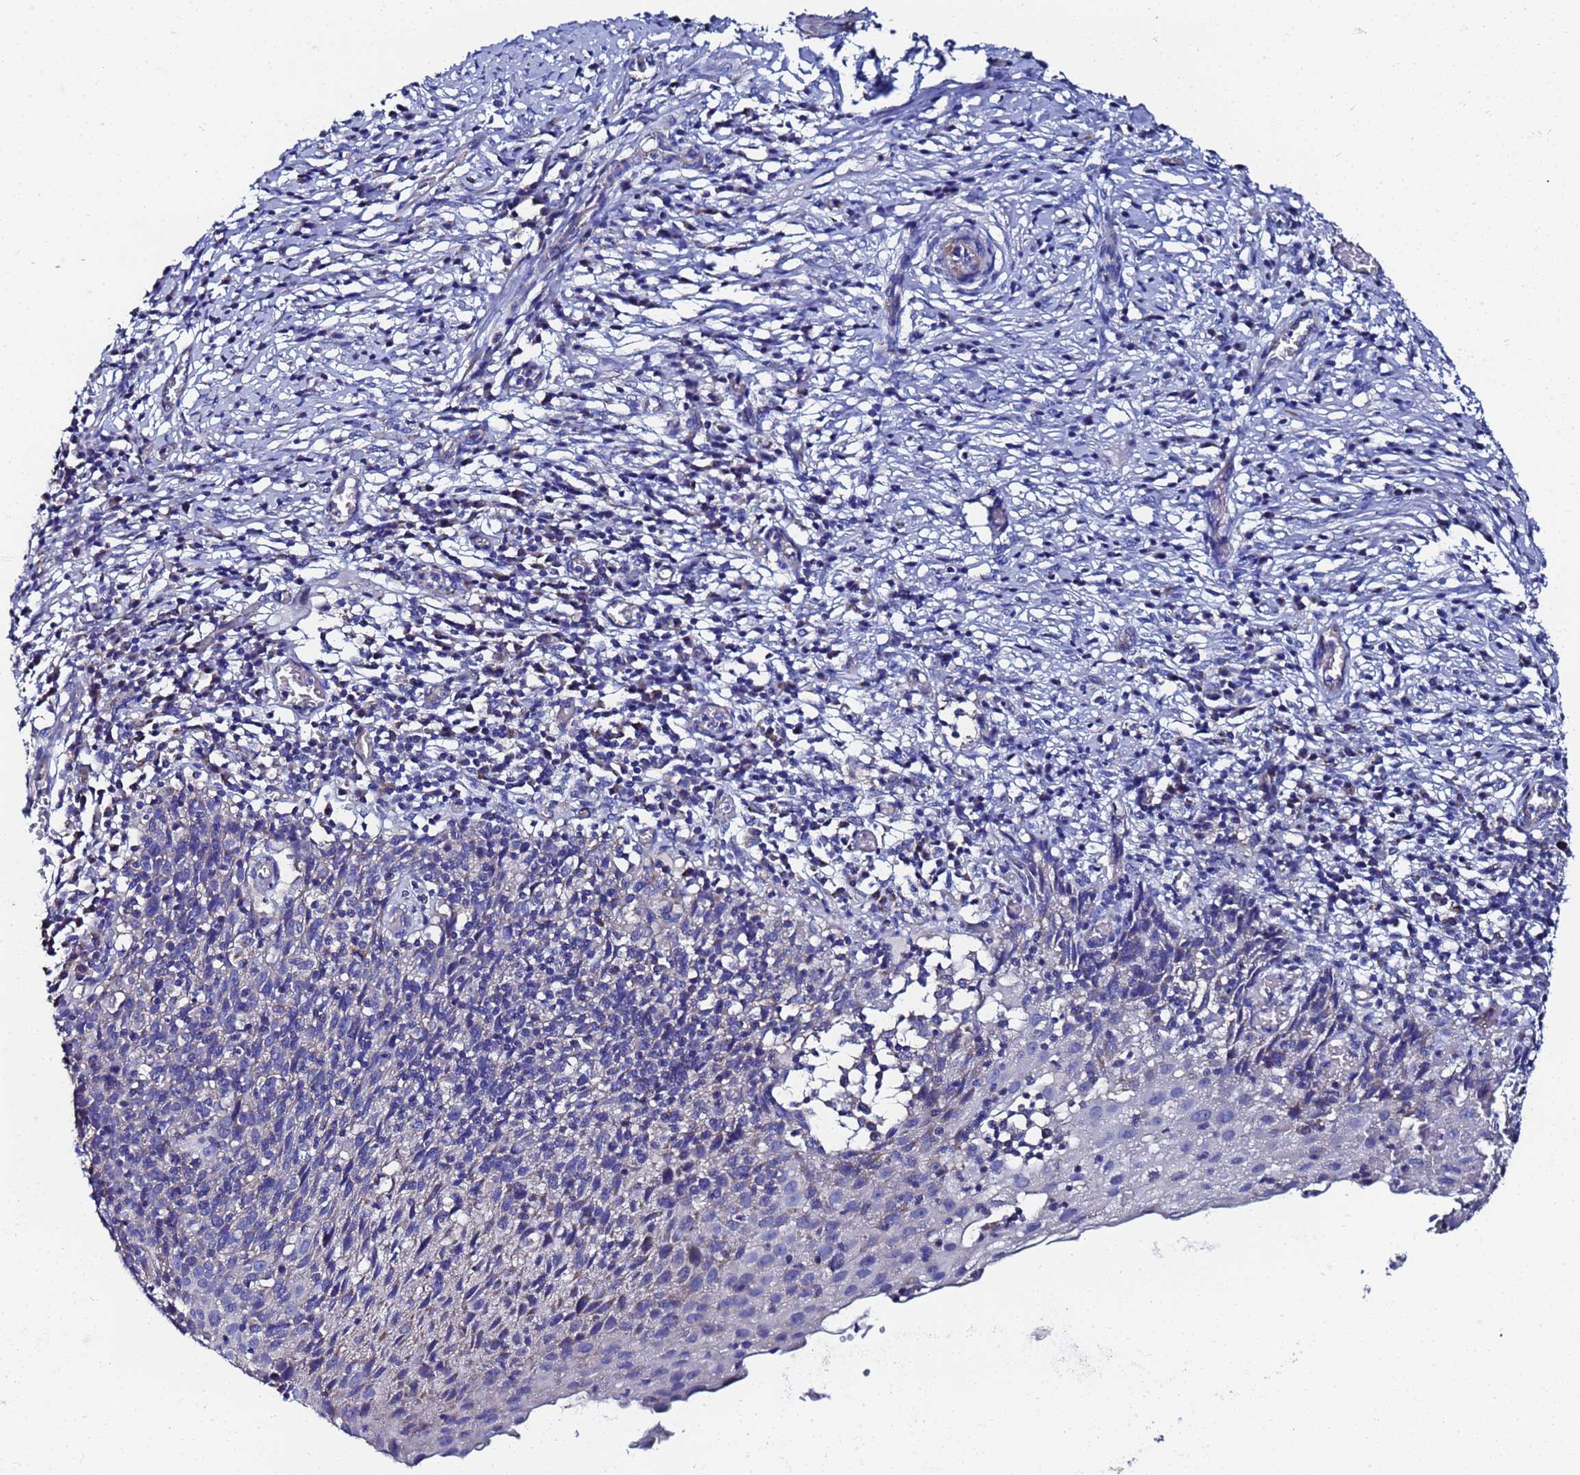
{"staining": {"intensity": "moderate", "quantity": "<25%", "location": "cytoplasmic/membranous"}, "tissue": "cervical cancer", "cell_type": "Tumor cells", "image_type": "cancer", "snomed": [{"axis": "morphology", "description": "Squamous cell carcinoma, NOS"}, {"axis": "topography", "description": "Cervix"}], "caption": "Immunohistochemistry (DAB (3,3'-diaminobenzidine)) staining of human cervical cancer displays moderate cytoplasmic/membranous protein staining in about <25% of tumor cells.", "gene": "FAHD2A", "patient": {"sex": "female", "age": 50}}